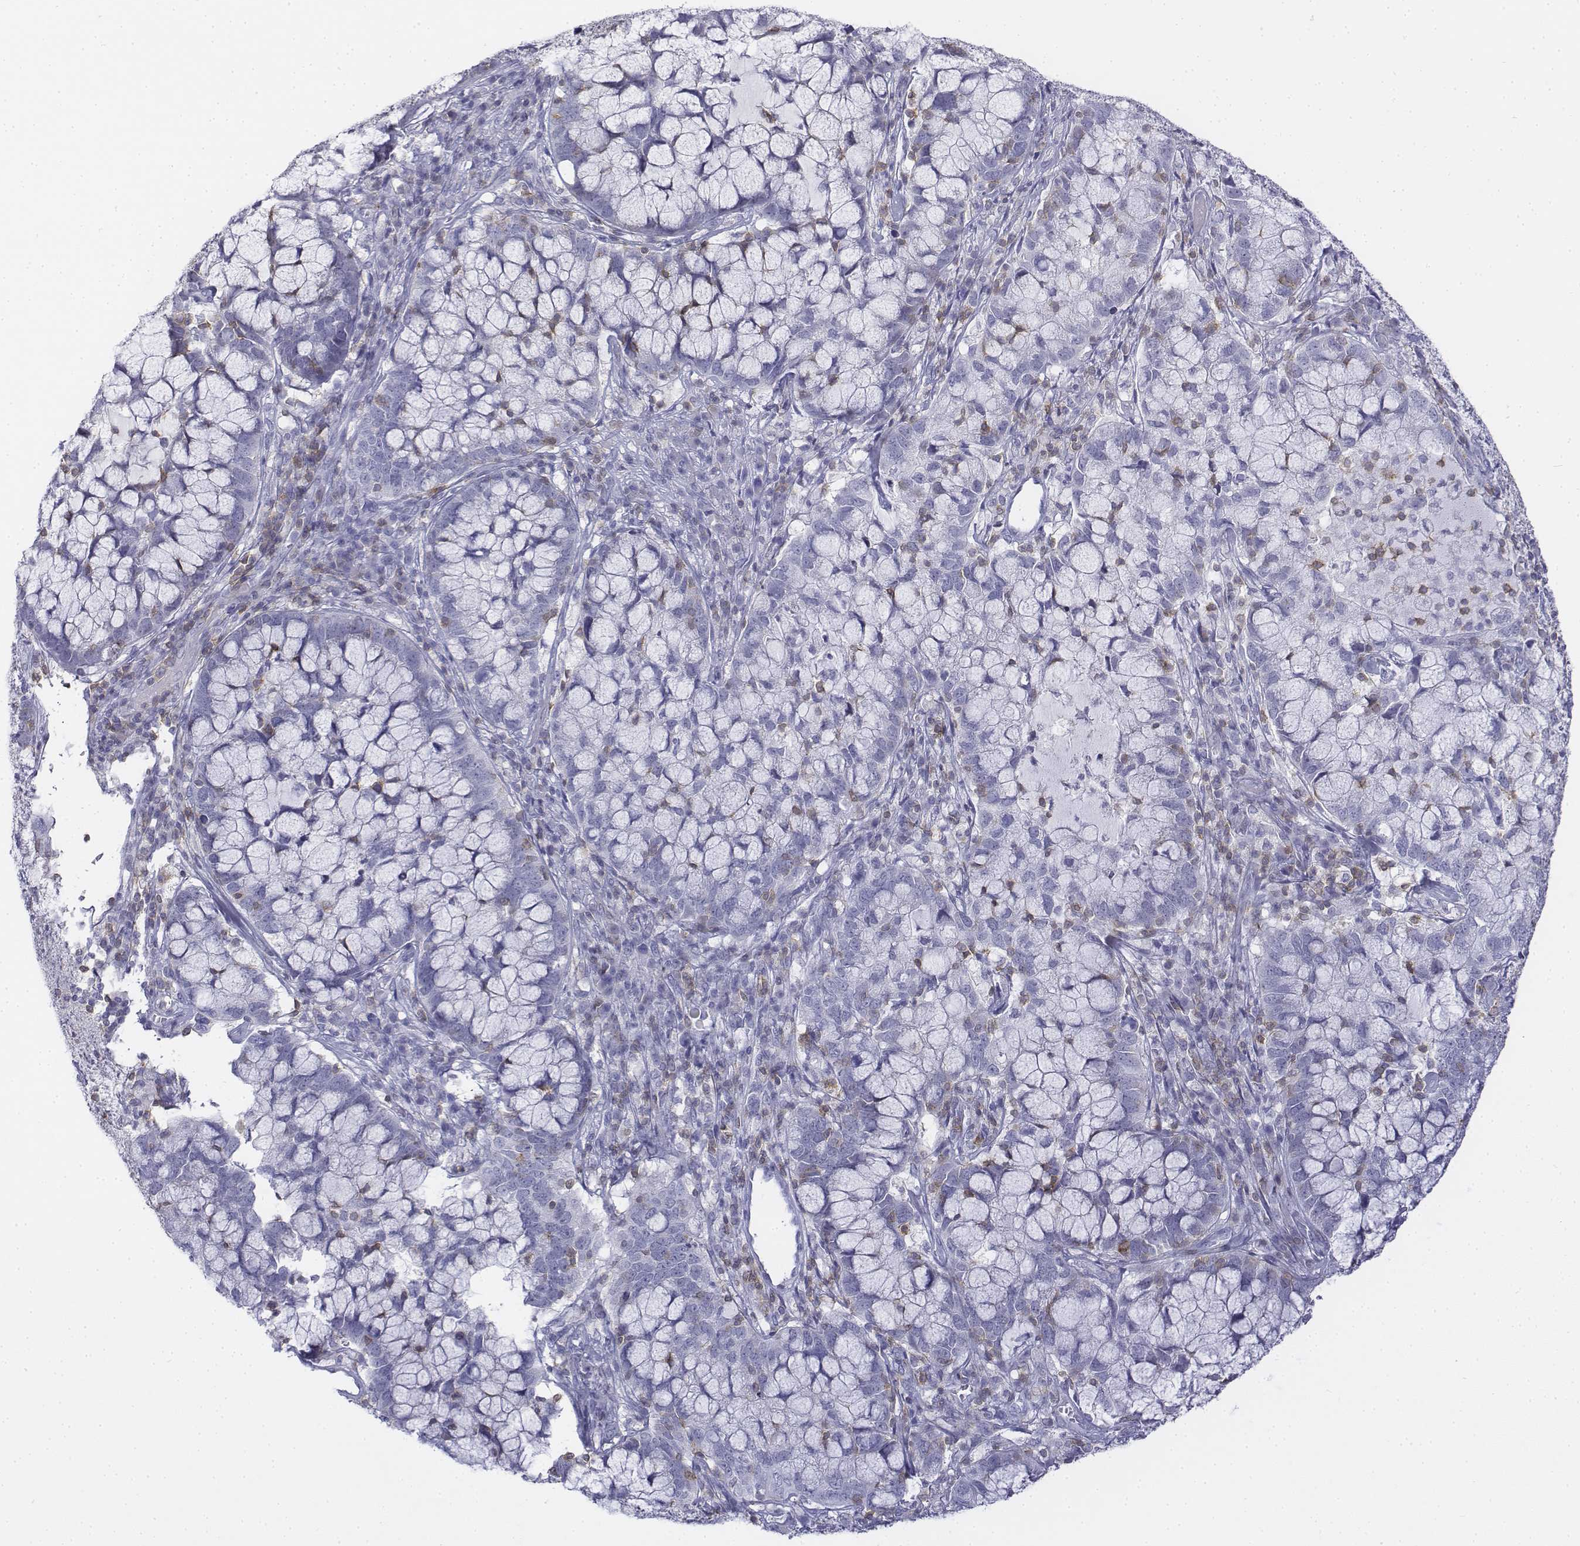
{"staining": {"intensity": "negative", "quantity": "none", "location": "none"}, "tissue": "cervical cancer", "cell_type": "Tumor cells", "image_type": "cancer", "snomed": [{"axis": "morphology", "description": "Adenocarcinoma, NOS"}, {"axis": "topography", "description": "Cervix"}], "caption": "Tumor cells show no significant protein positivity in adenocarcinoma (cervical).", "gene": "CD3E", "patient": {"sex": "female", "age": 40}}